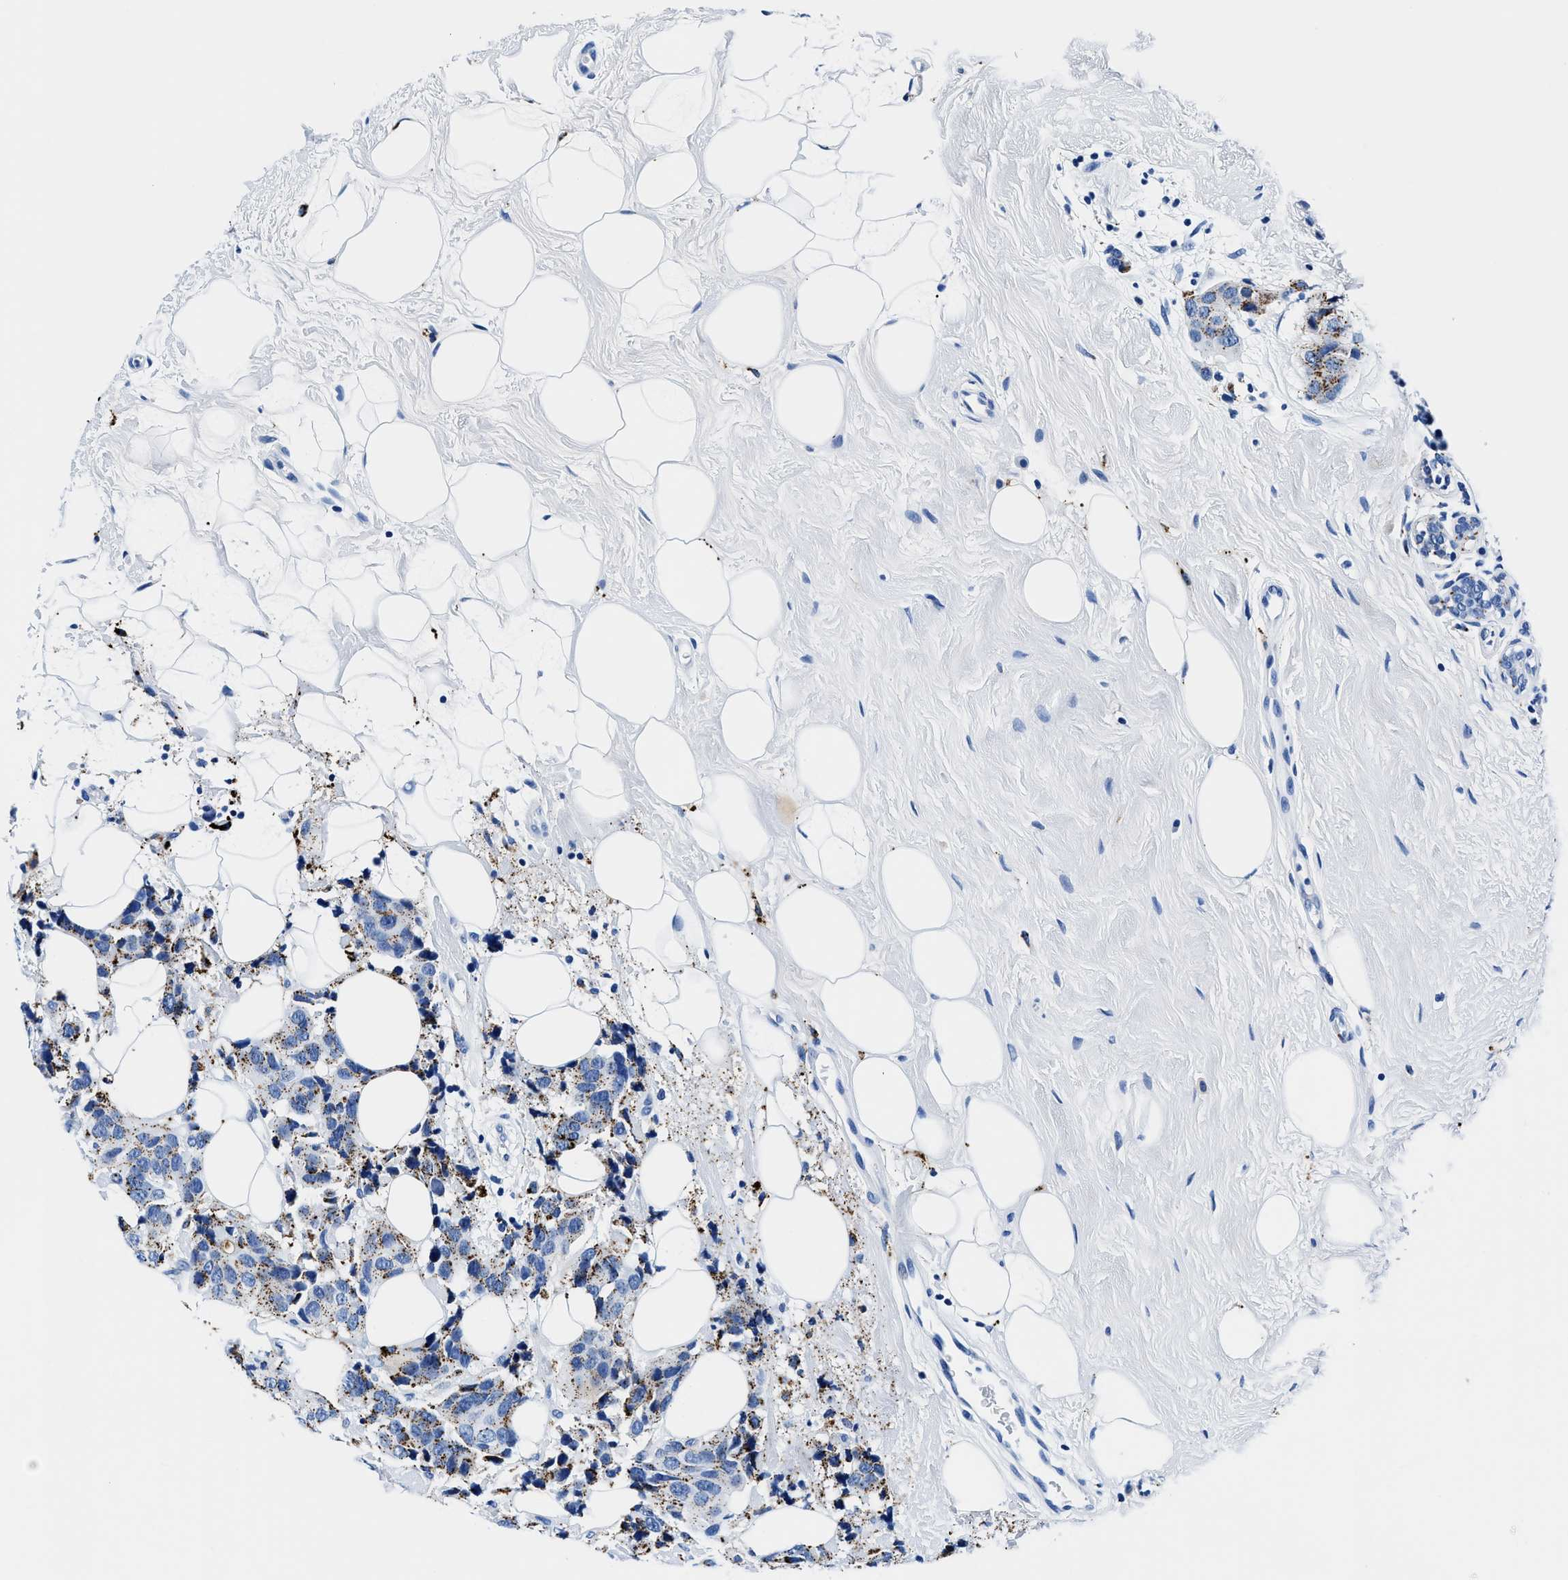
{"staining": {"intensity": "moderate", "quantity": "25%-75%", "location": "cytoplasmic/membranous"}, "tissue": "breast cancer", "cell_type": "Tumor cells", "image_type": "cancer", "snomed": [{"axis": "morphology", "description": "Normal tissue, NOS"}, {"axis": "morphology", "description": "Duct carcinoma"}, {"axis": "topography", "description": "Breast"}], "caption": "This is a micrograph of immunohistochemistry (IHC) staining of breast infiltrating ductal carcinoma, which shows moderate expression in the cytoplasmic/membranous of tumor cells.", "gene": "OR14K1", "patient": {"sex": "female", "age": 39}}